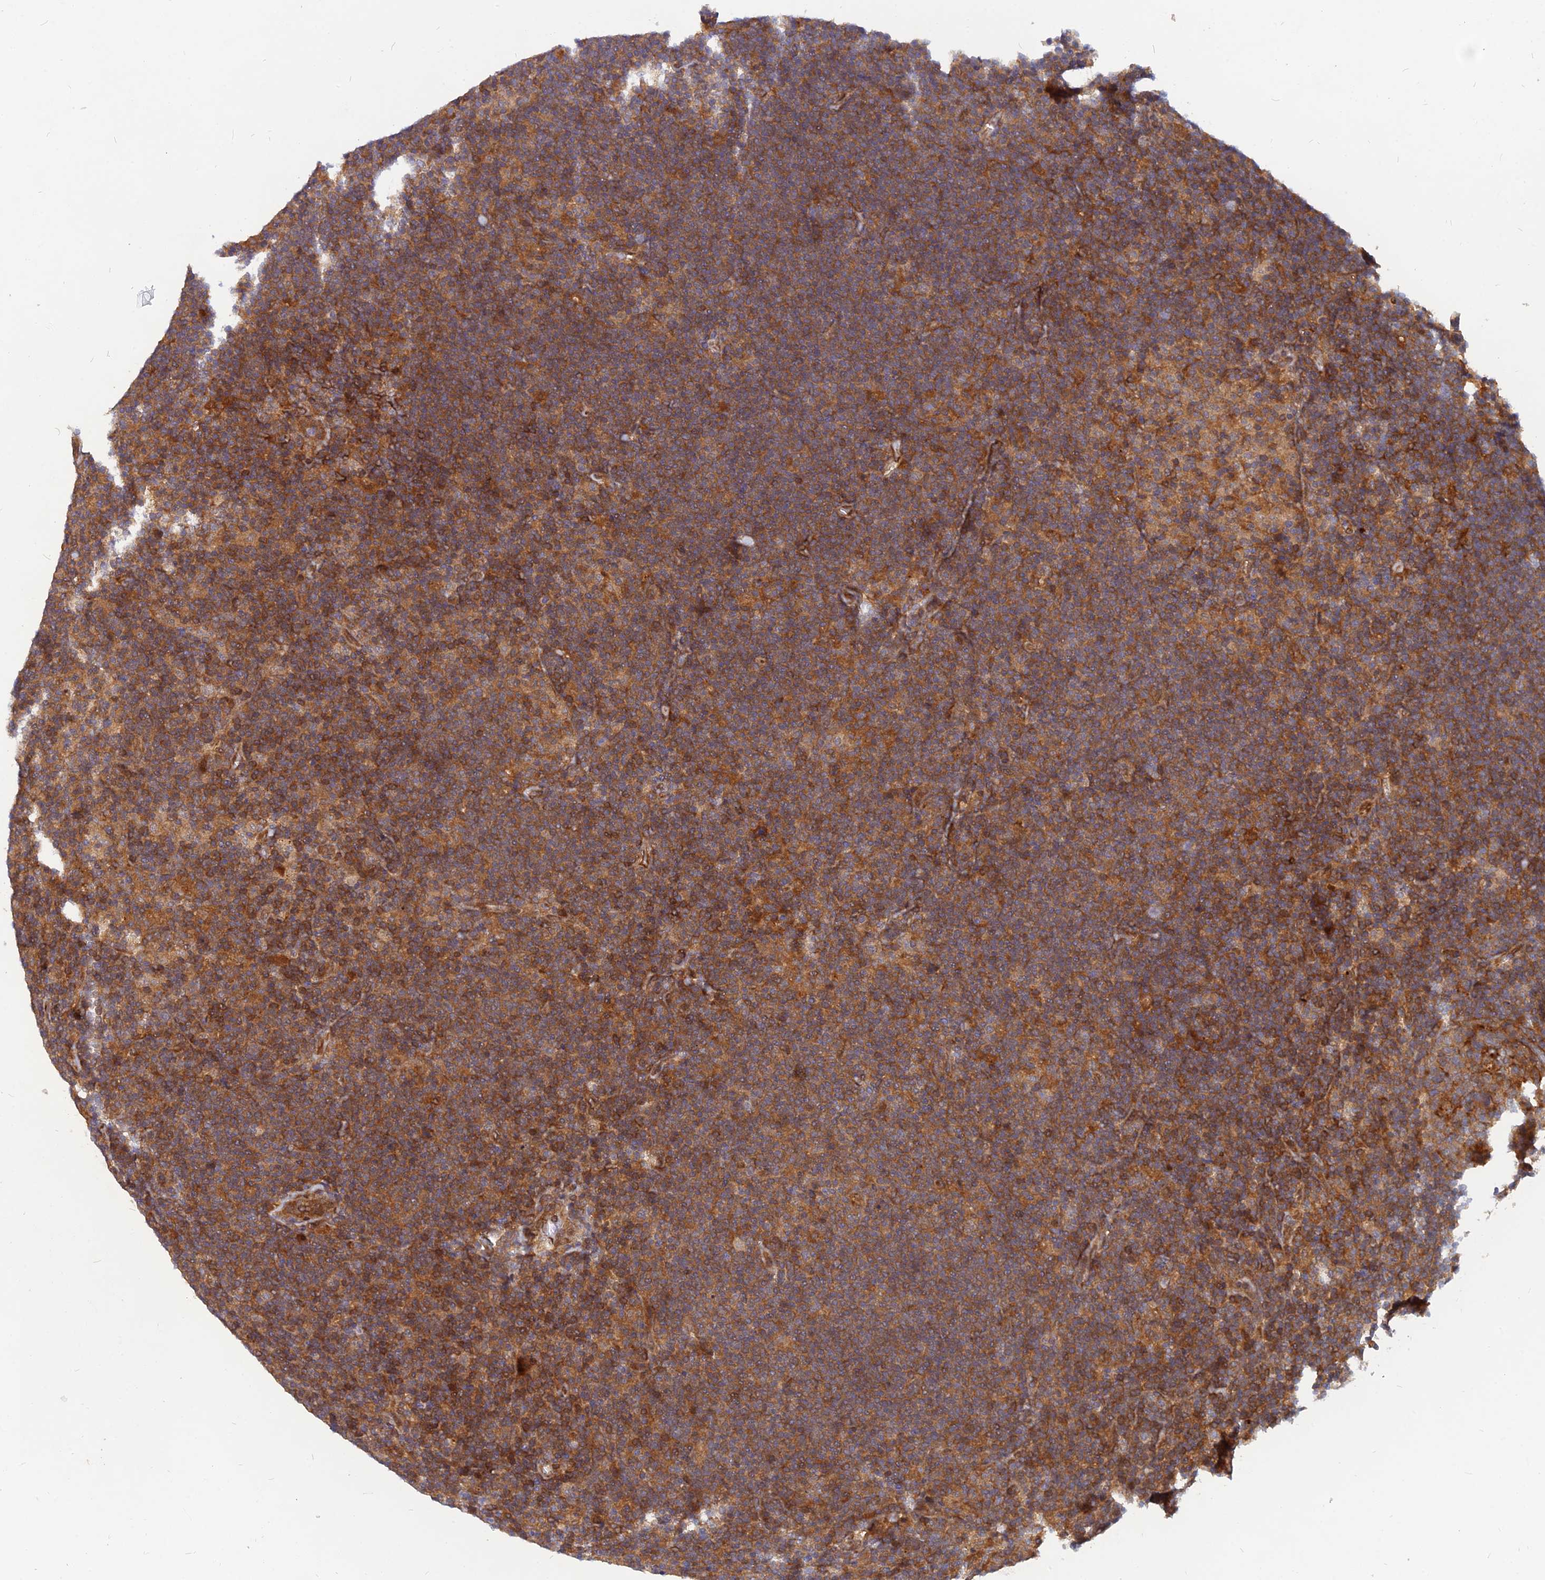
{"staining": {"intensity": "moderate", "quantity": ">75%", "location": "cytoplasmic/membranous"}, "tissue": "lymphoma", "cell_type": "Tumor cells", "image_type": "cancer", "snomed": [{"axis": "morphology", "description": "Hodgkin's disease, NOS"}, {"axis": "topography", "description": "Lymph node"}], "caption": "The micrograph shows immunohistochemical staining of lymphoma. There is moderate cytoplasmic/membranous expression is present in approximately >75% of tumor cells.", "gene": "ARL2BP", "patient": {"sex": "female", "age": 57}}